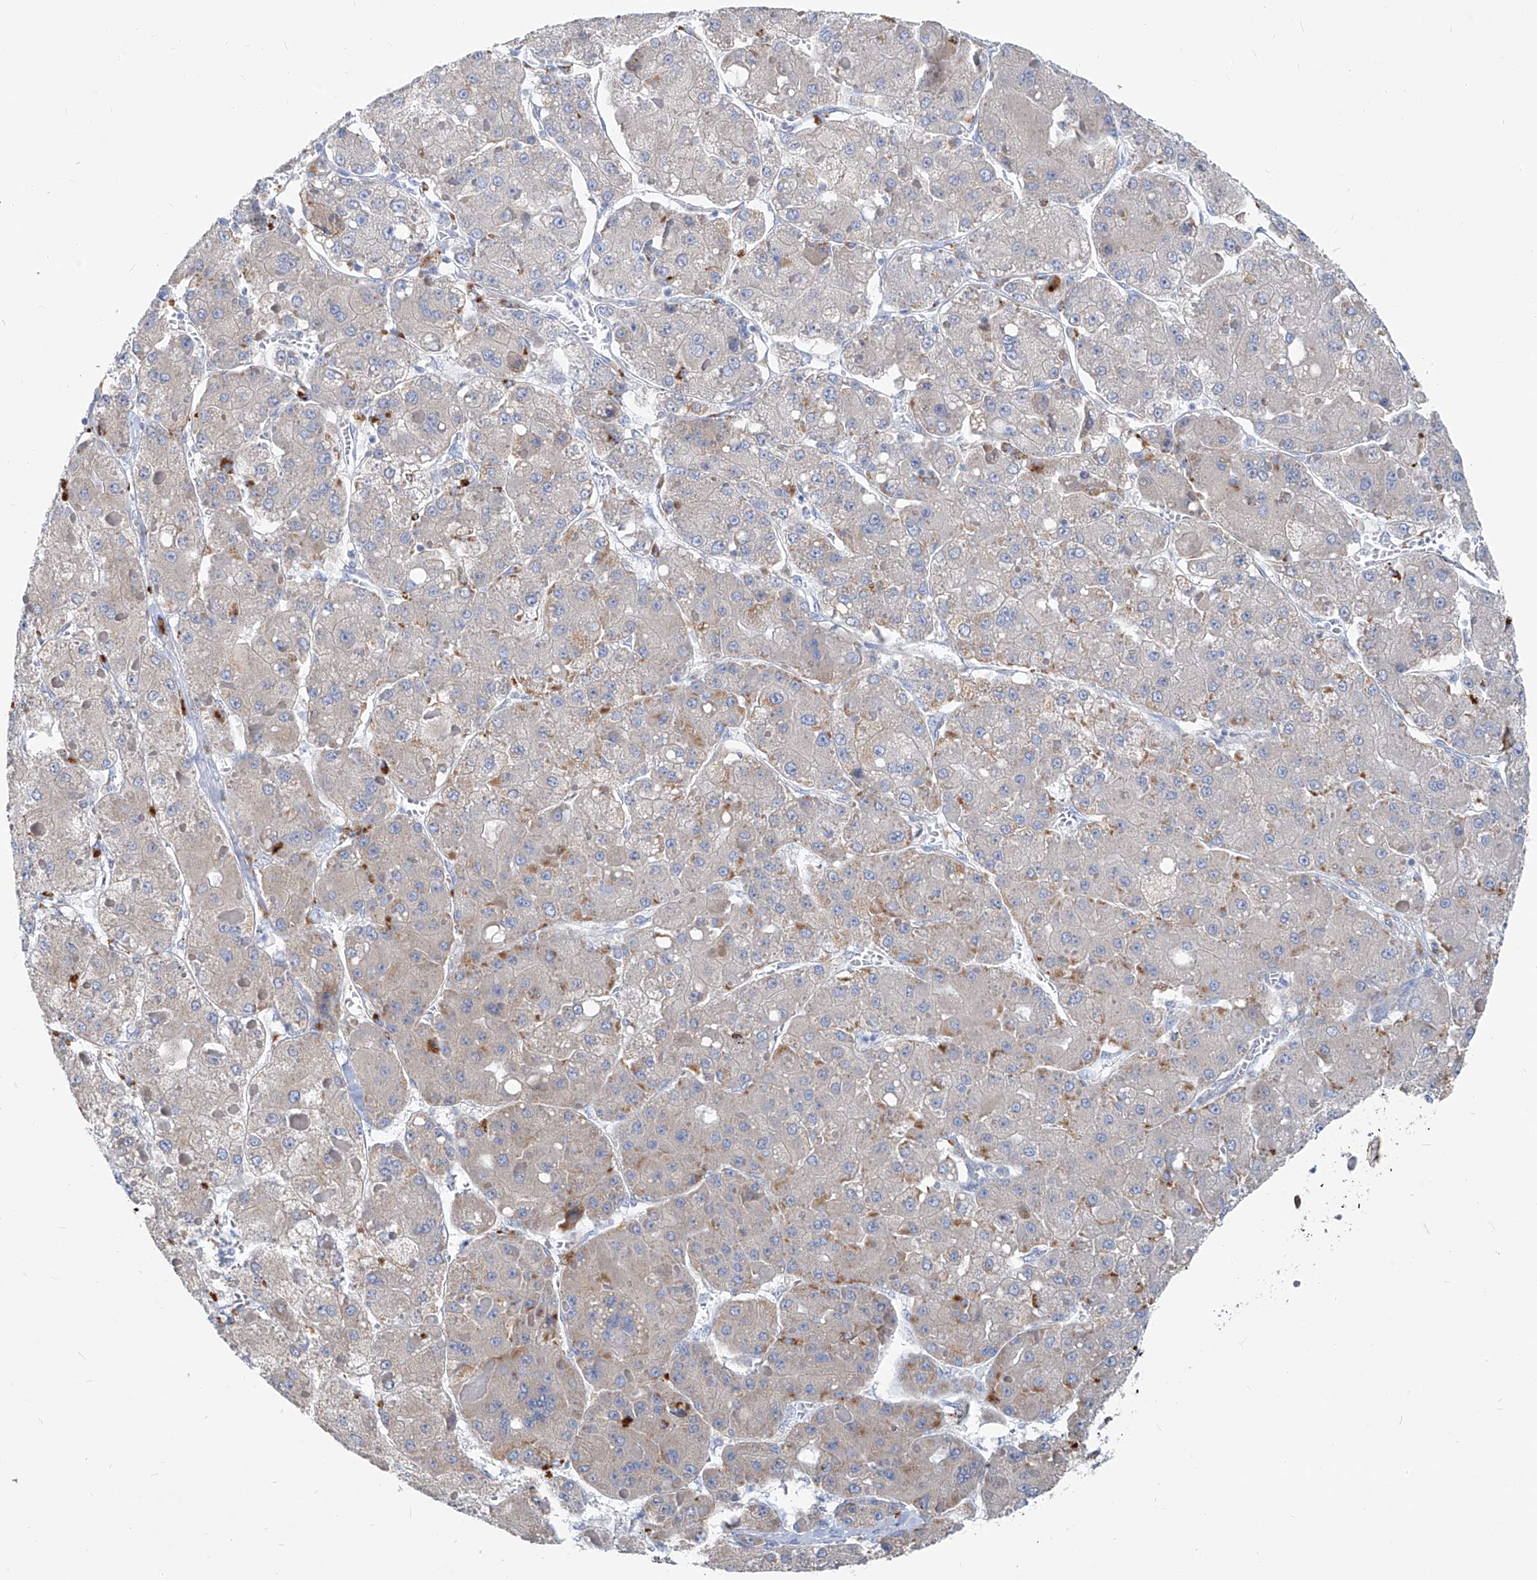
{"staining": {"intensity": "moderate", "quantity": "<25%", "location": "cytoplasmic/membranous"}, "tissue": "liver cancer", "cell_type": "Tumor cells", "image_type": "cancer", "snomed": [{"axis": "morphology", "description": "Carcinoma, Hepatocellular, NOS"}, {"axis": "topography", "description": "Liver"}], "caption": "Liver cancer stained with immunohistochemistry (IHC) shows moderate cytoplasmic/membranous expression in approximately <25% of tumor cells.", "gene": "UFL1", "patient": {"sex": "female", "age": 73}}